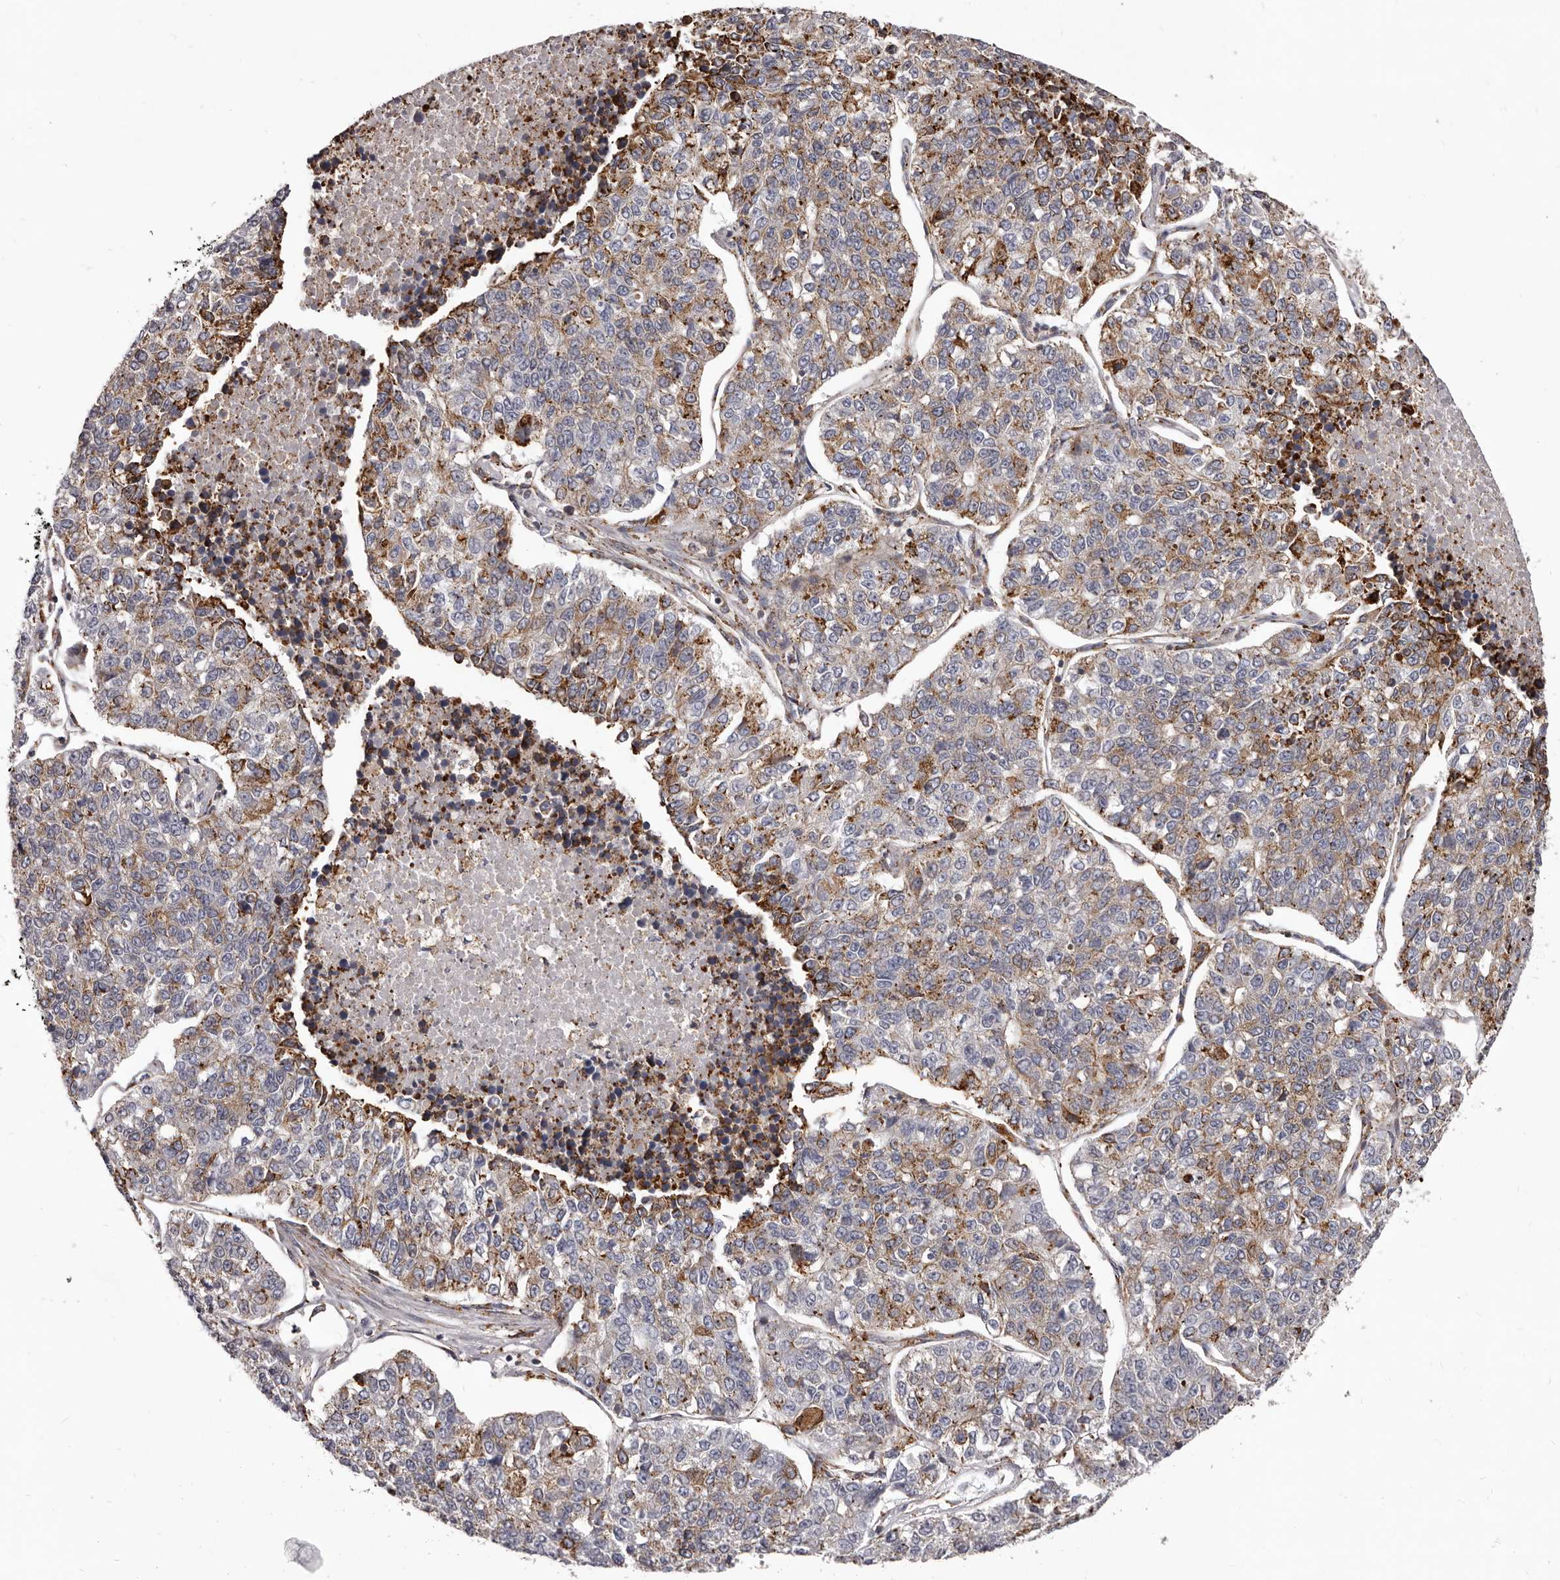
{"staining": {"intensity": "moderate", "quantity": "25%-75%", "location": "cytoplasmic/membranous"}, "tissue": "lung cancer", "cell_type": "Tumor cells", "image_type": "cancer", "snomed": [{"axis": "morphology", "description": "Adenocarcinoma, NOS"}, {"axis": "topography", "description": "Lung"}], "caption": "Lung adenocarcinoma tissue reveals moderate cytoplasmic/membranous positivity in approximately 25%-75% of tumor cells", "gene": "ALPK1", "patient": {"sex": "male", "age": 49}}